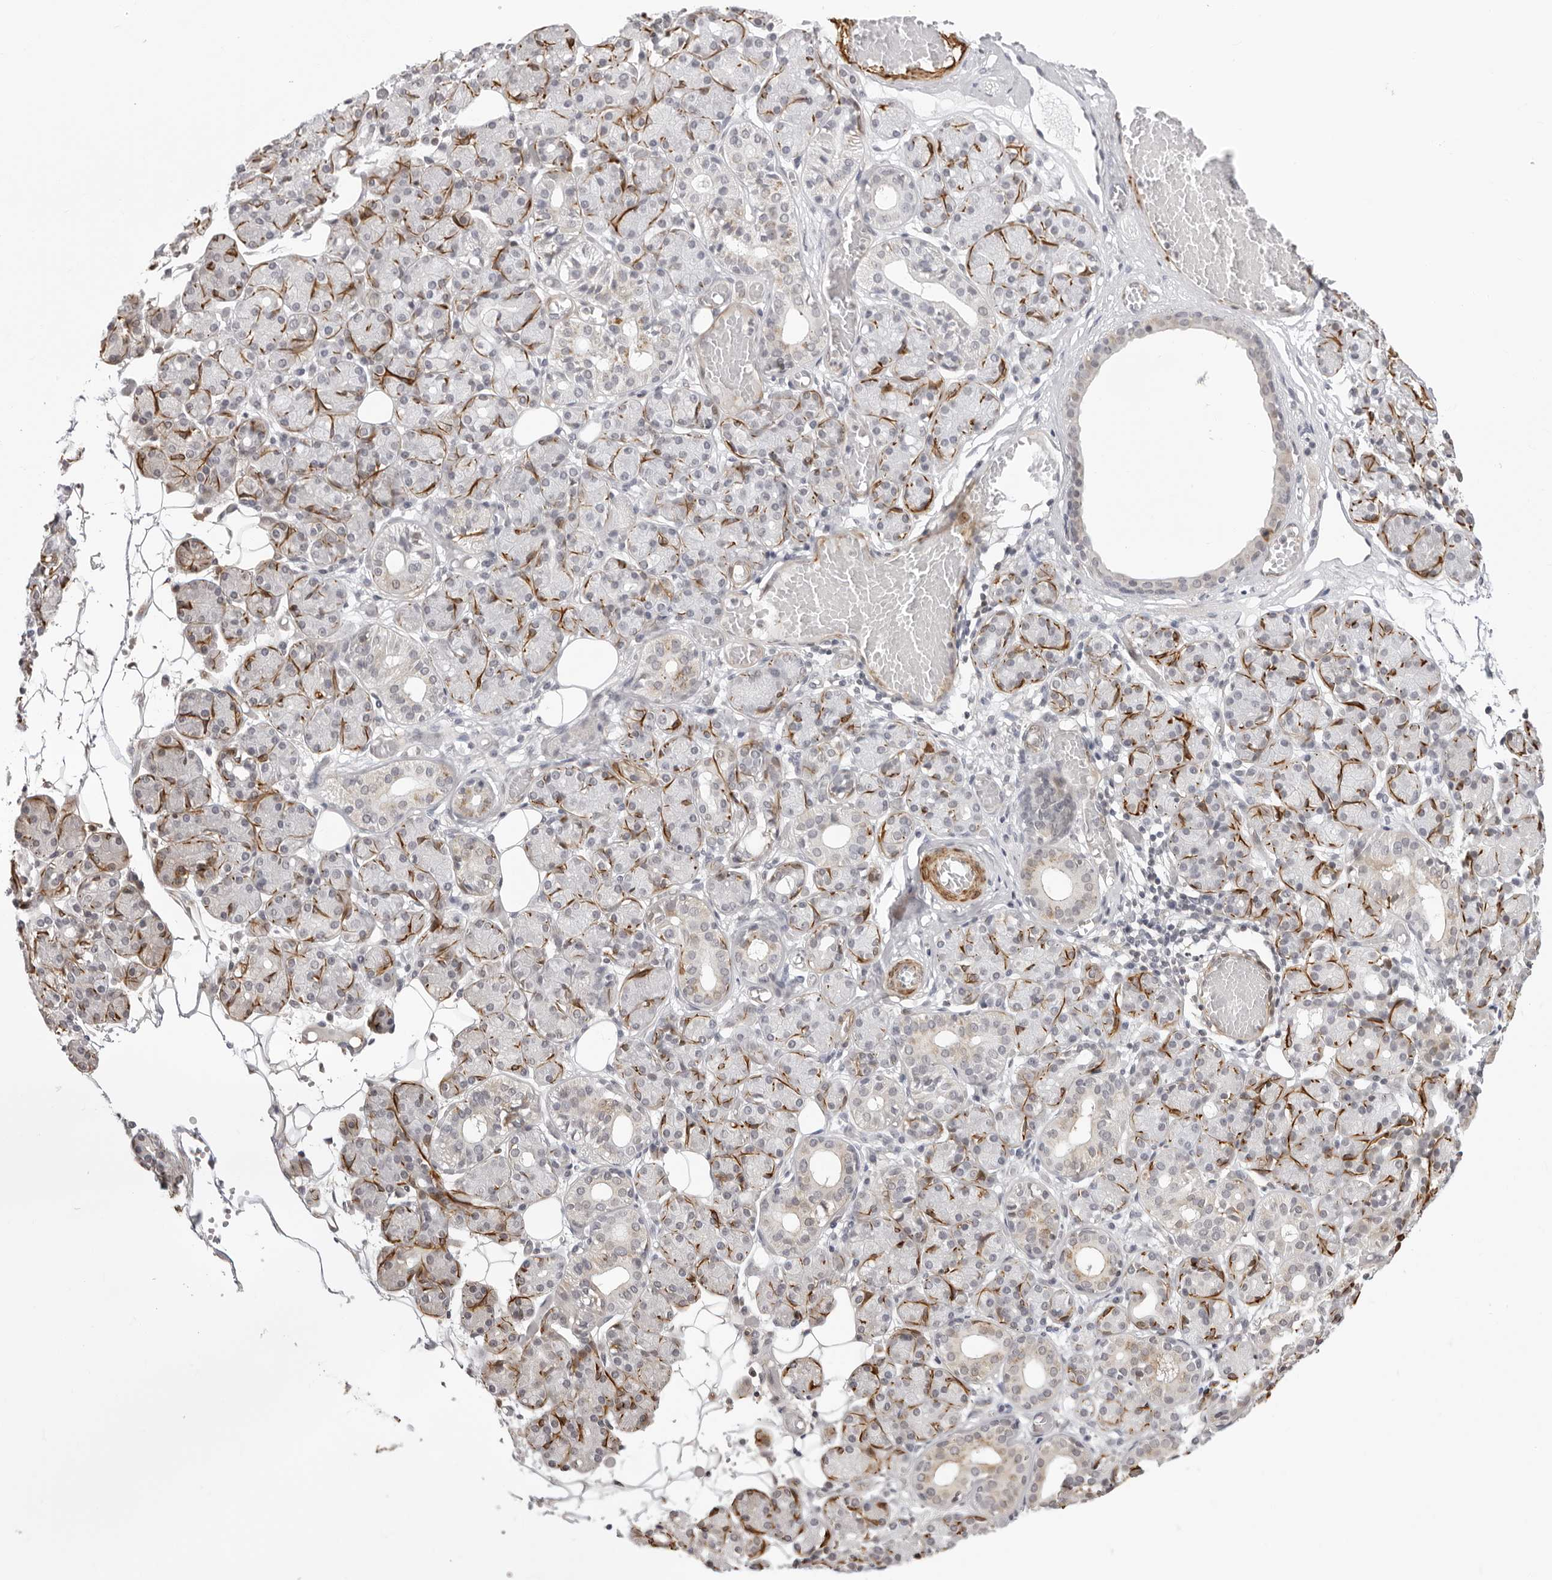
{"staining": {"intensity": "moderate", "quantity": "<25%", "location": "cytoplasmic/membranous"}, "tissue": "salivary gland", "cell_type": "Glandular cells", "image_type": "normal", "snomed": [{"axis": "morphology", "description": "Normal tissue, NOS"}, {"axis": "topography", "description": "Salivary gland"}], "caption": "This micrograph exhibits unremarkable salivary gland stained with IHC to label a protein in brown. The cytoplasmic/membranous of glandular cells show moderate positivity for the protein. Nuclei are counter-stained blue.", "gene": "UNK", "patient": {"sex": "male", "age": 63}}